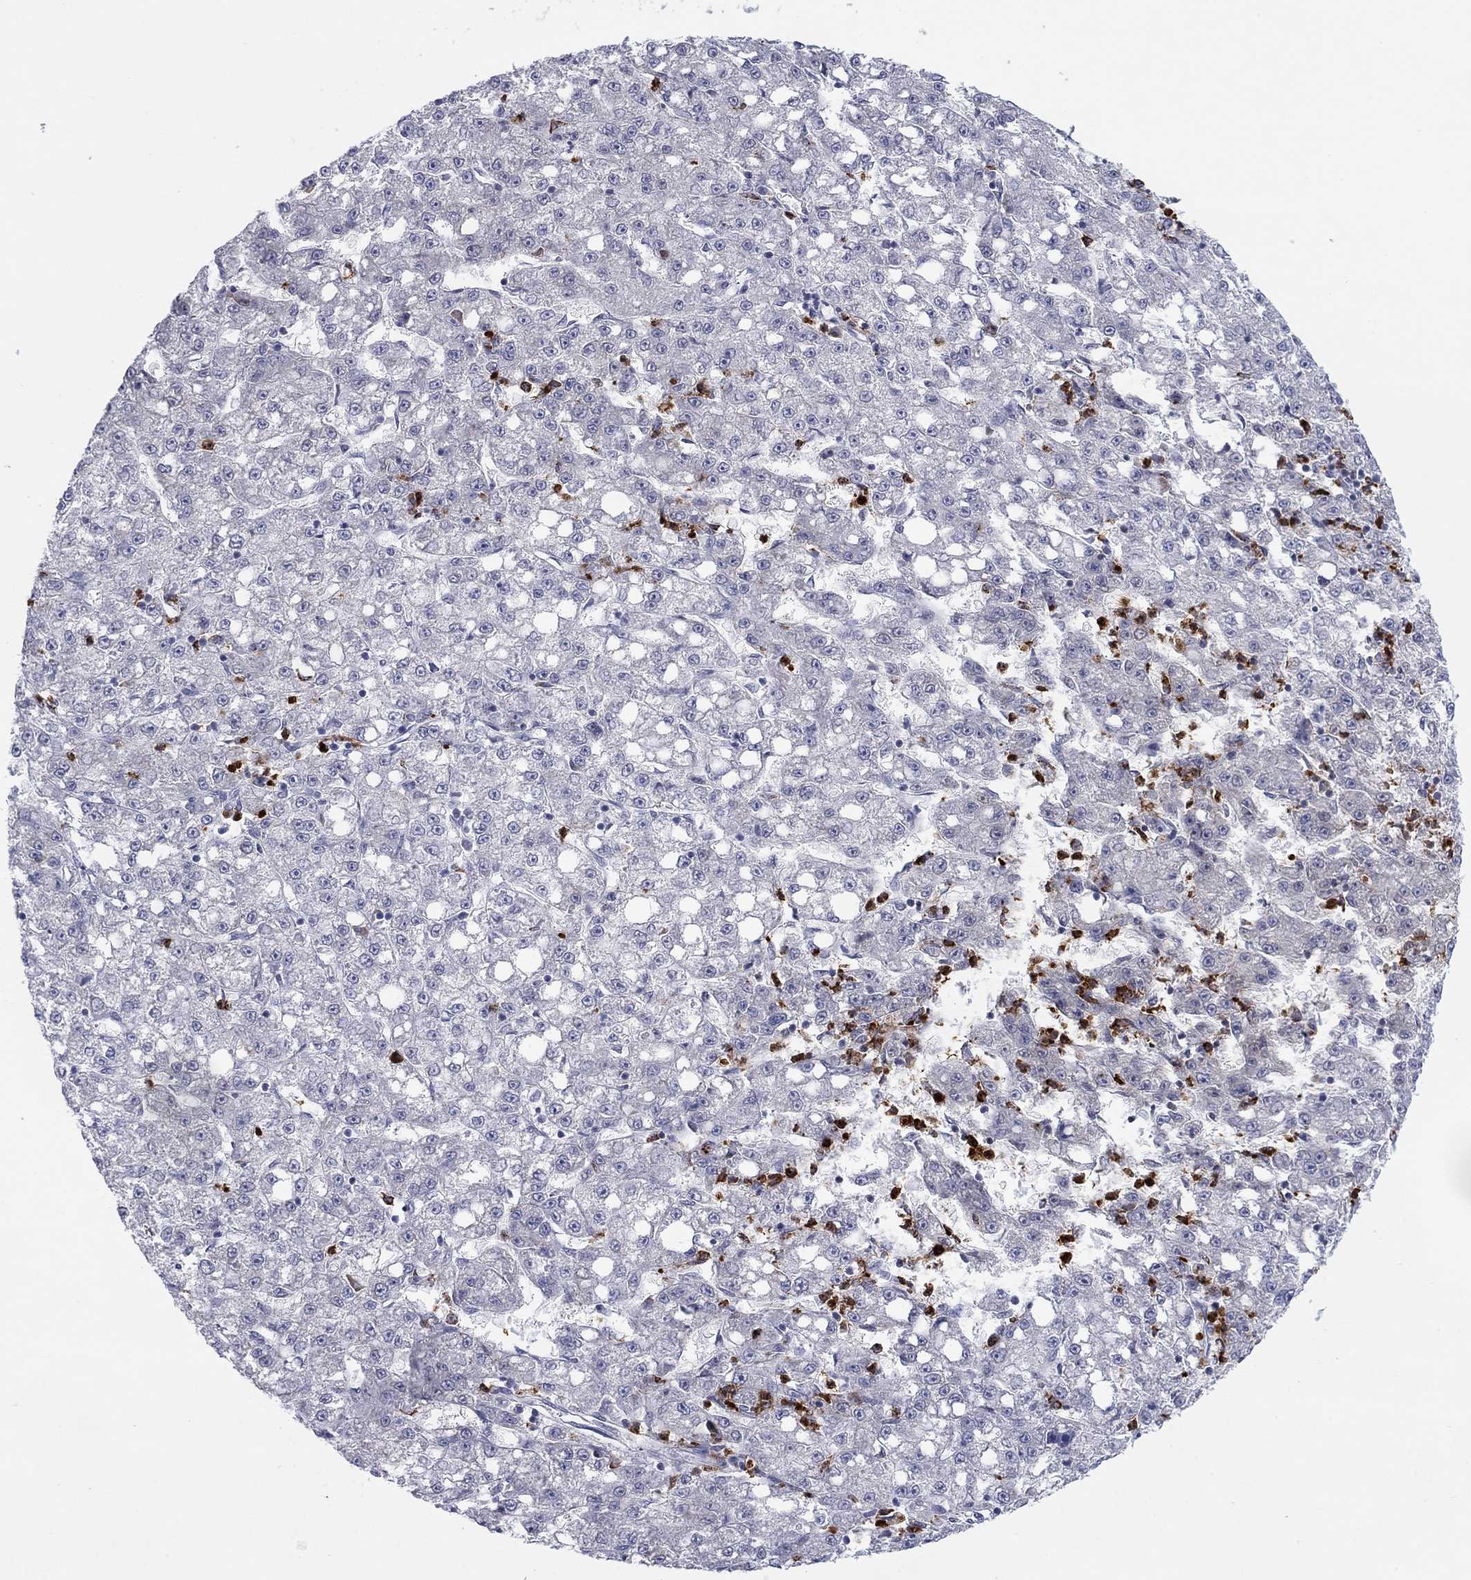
{"staining": {"intensity": "negative", "quantity": "none", "location": "none"}, "tissue": "liver cancer", "cell_type": "Tumor cells", "image_type": "cancer", "snomed": [{"axis": "morphology", "description": "Carcinoma, Hepatocellular, NOS"}, {"axis": "topography", "description": "Liver"}], "caption": "Liver cancer stained for a protein using immunohistochemistry demonstrates no positivity tumor cells.", "gene": "MTRFR", "patient": {"sex": "female", "age": 65}}